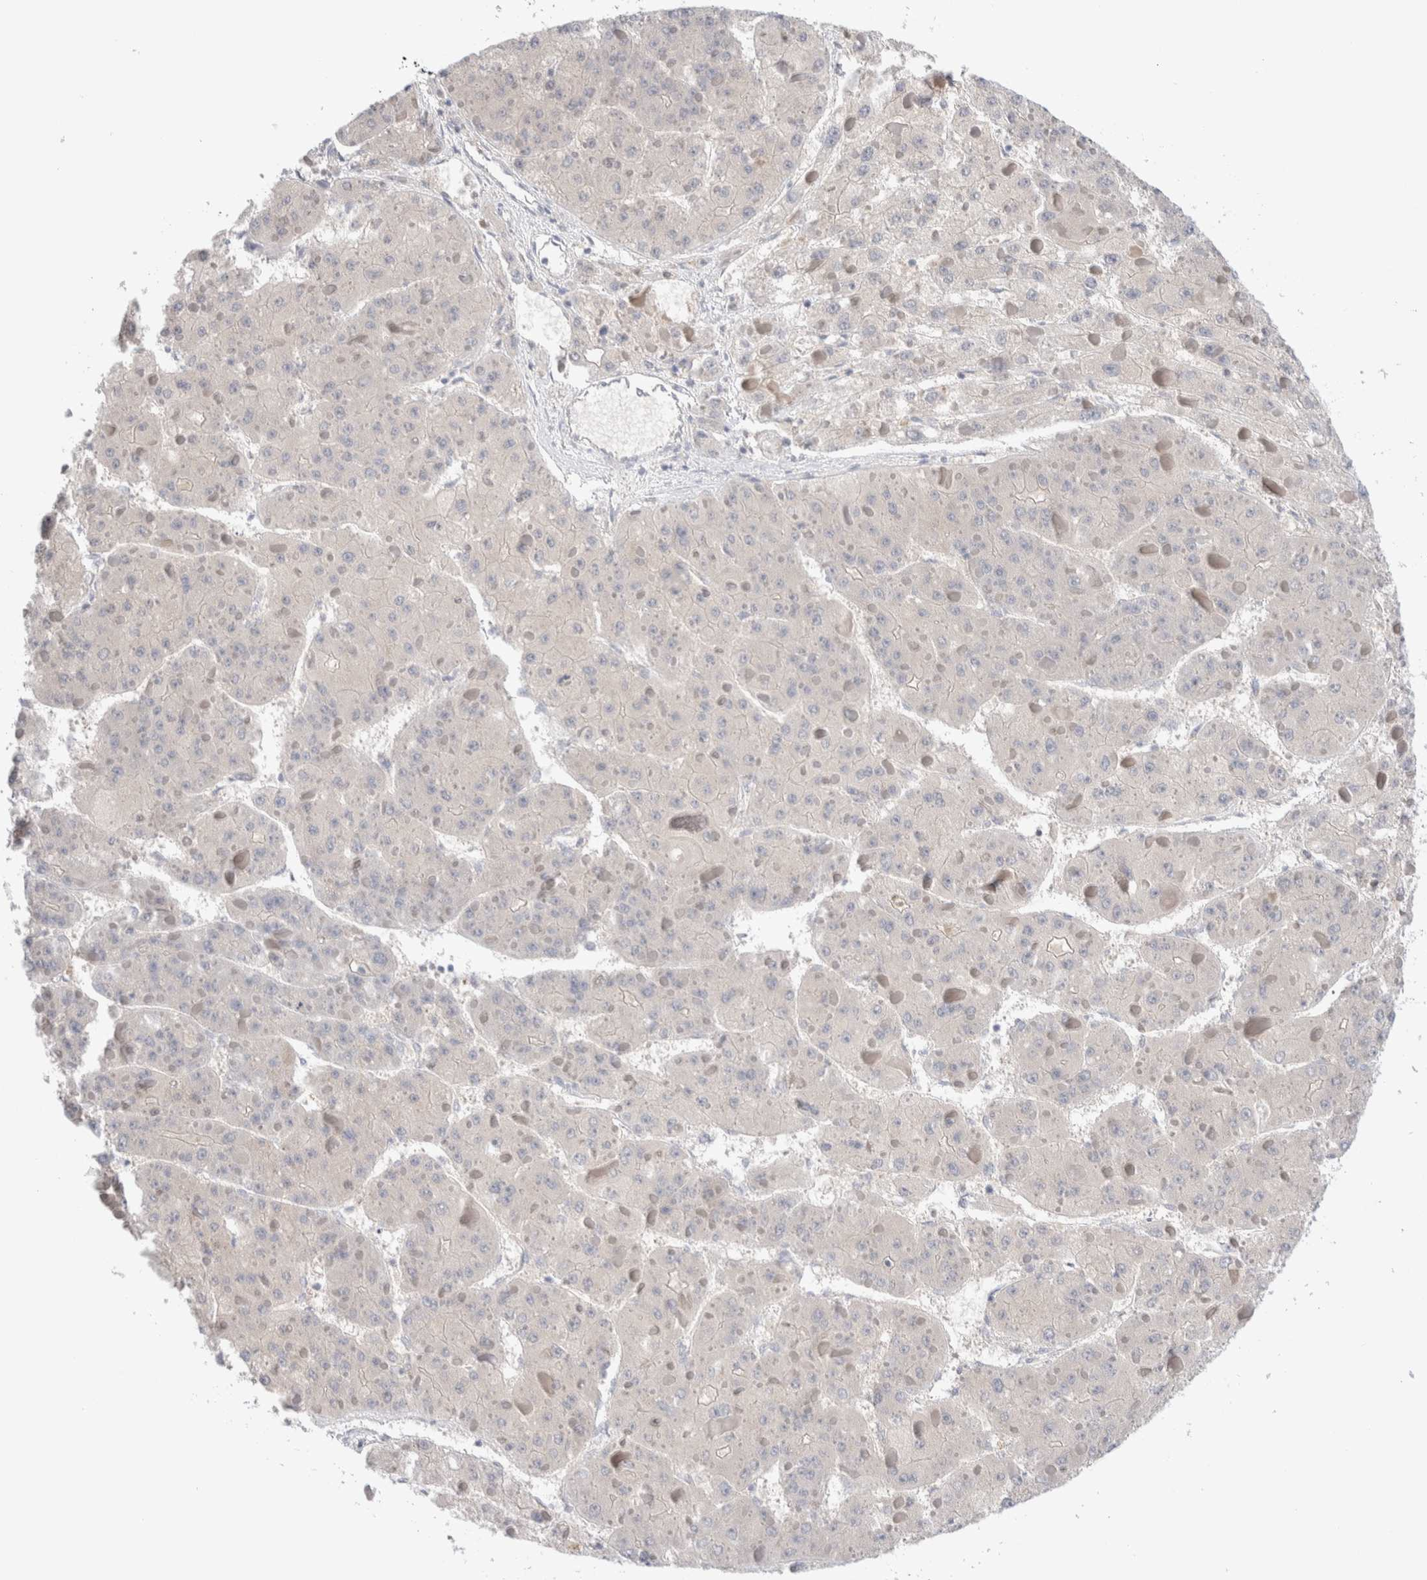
{"staining": {"intensity": "negative", "quantity": "none", "location": "none"}, "tissue": "liver cancer", "cell_type": "Tumor cells", "image_type": "cancer", "snomed": [{"axis": "morphology", "description": "Carcinoma, Hepatocellular, NOS"}, {"axis": "topography", "description": "Liver"}], "caption": "DAB (3,3'-diaminobenzidine) immunohistochemical staining of liver hepatocellular carcinoma demonstrates no significant positivity in tumor cells. (Stains: DAB IHC with hematoxylin counter stain, Microscopy: brightfield microscopy at high magnification).", "gene": "GDA", "patient": {"sex": "female", "age": 73}}